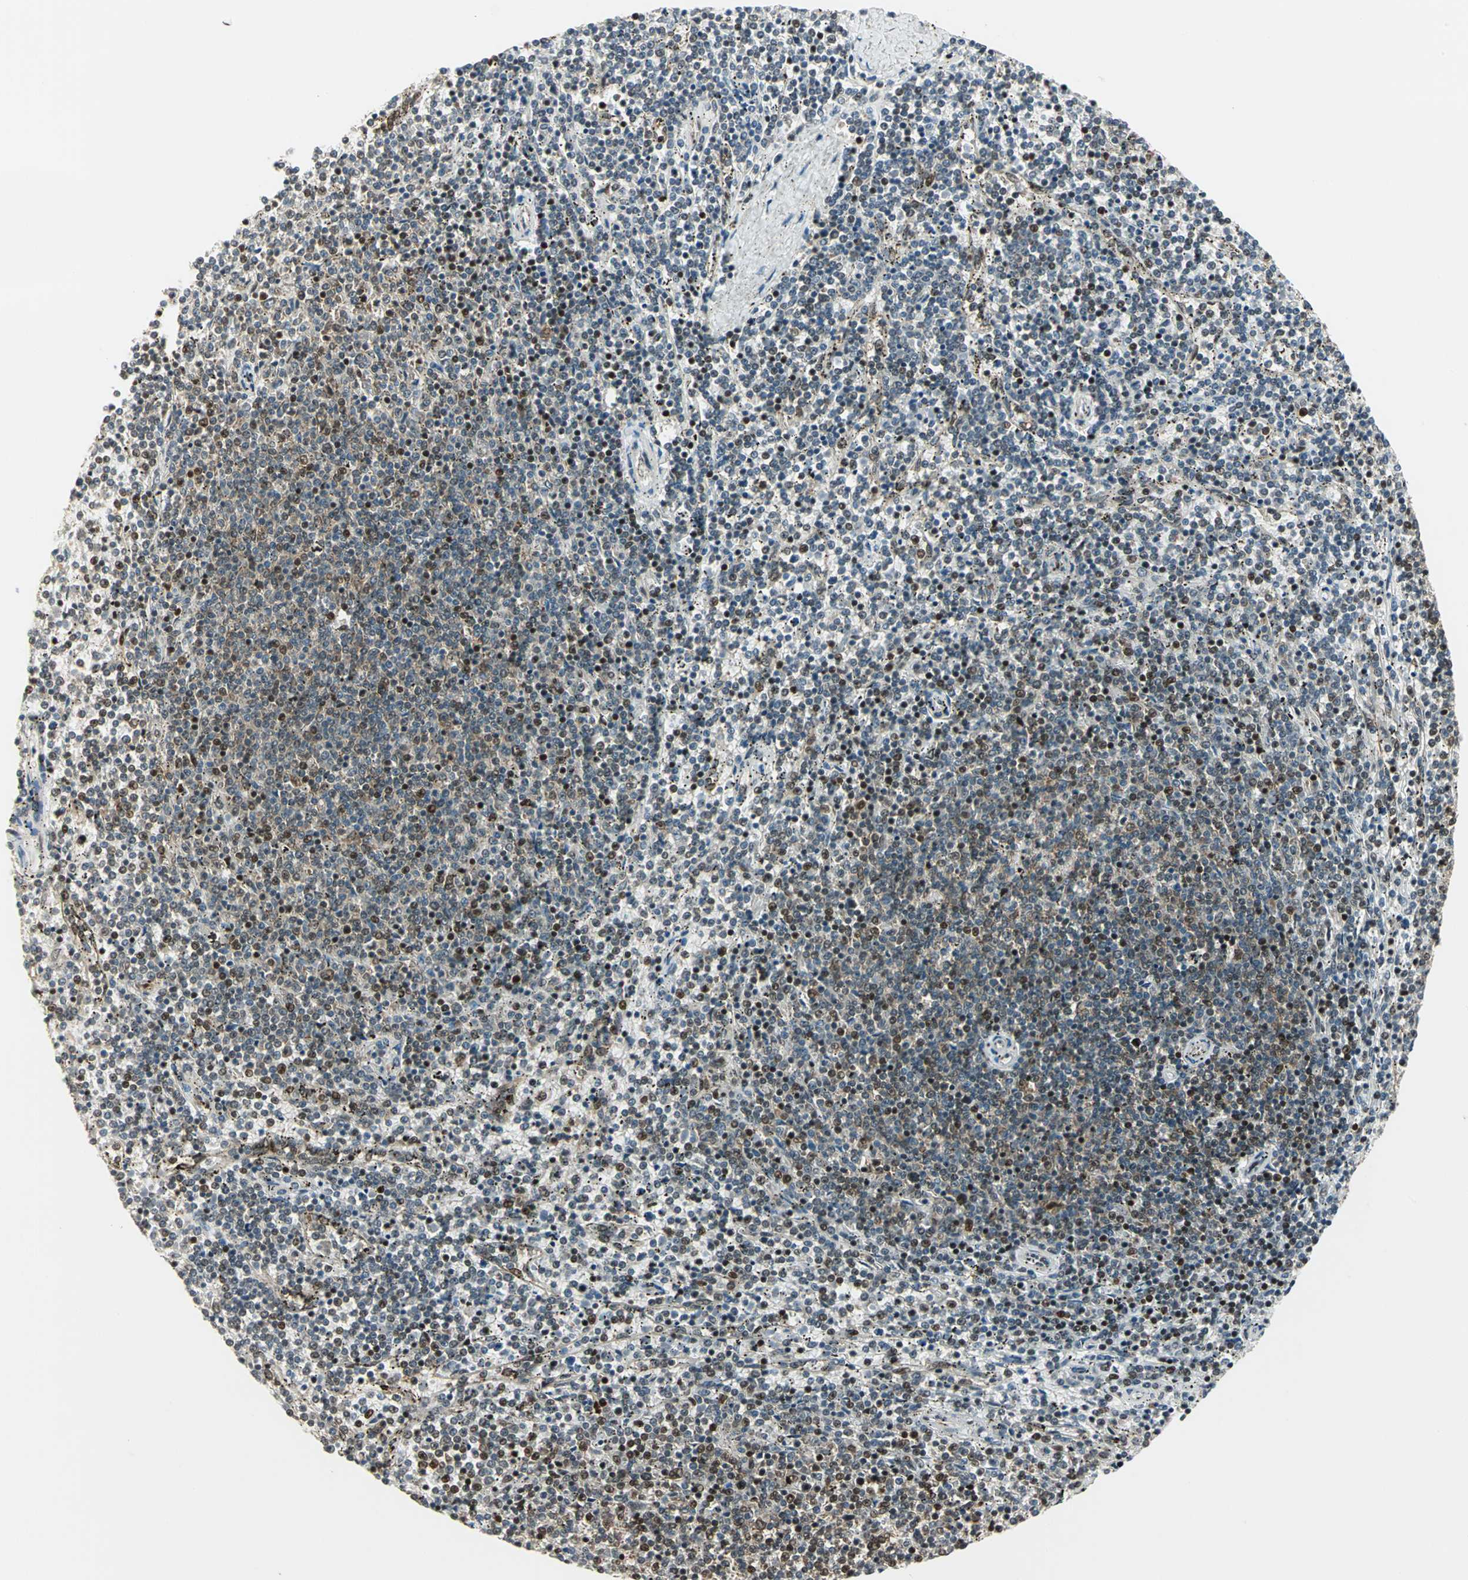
{"staining": {"intensity": "strong", "quantity": "<25%", "location": "cytoplasmic/membranous,nuclear"}, "tissue": "lymphoma", "cell_type": "Tumor cells", "image_type": "cancer", "snomed": [{"axis": "morphology", "description": "Malignant lymphoma, non-Hodgkin's type, Low grade"}, {"axis": "topography", "description": "Spleen"}], "caption": "Human lymphoma stained with a brown dye exhibits strong cytoplasmic/membranous and nuclear positive expression in about <25% of tumor cells.", "gene": "PSMC3", "patient": {"sex": "female", "age": 50}}